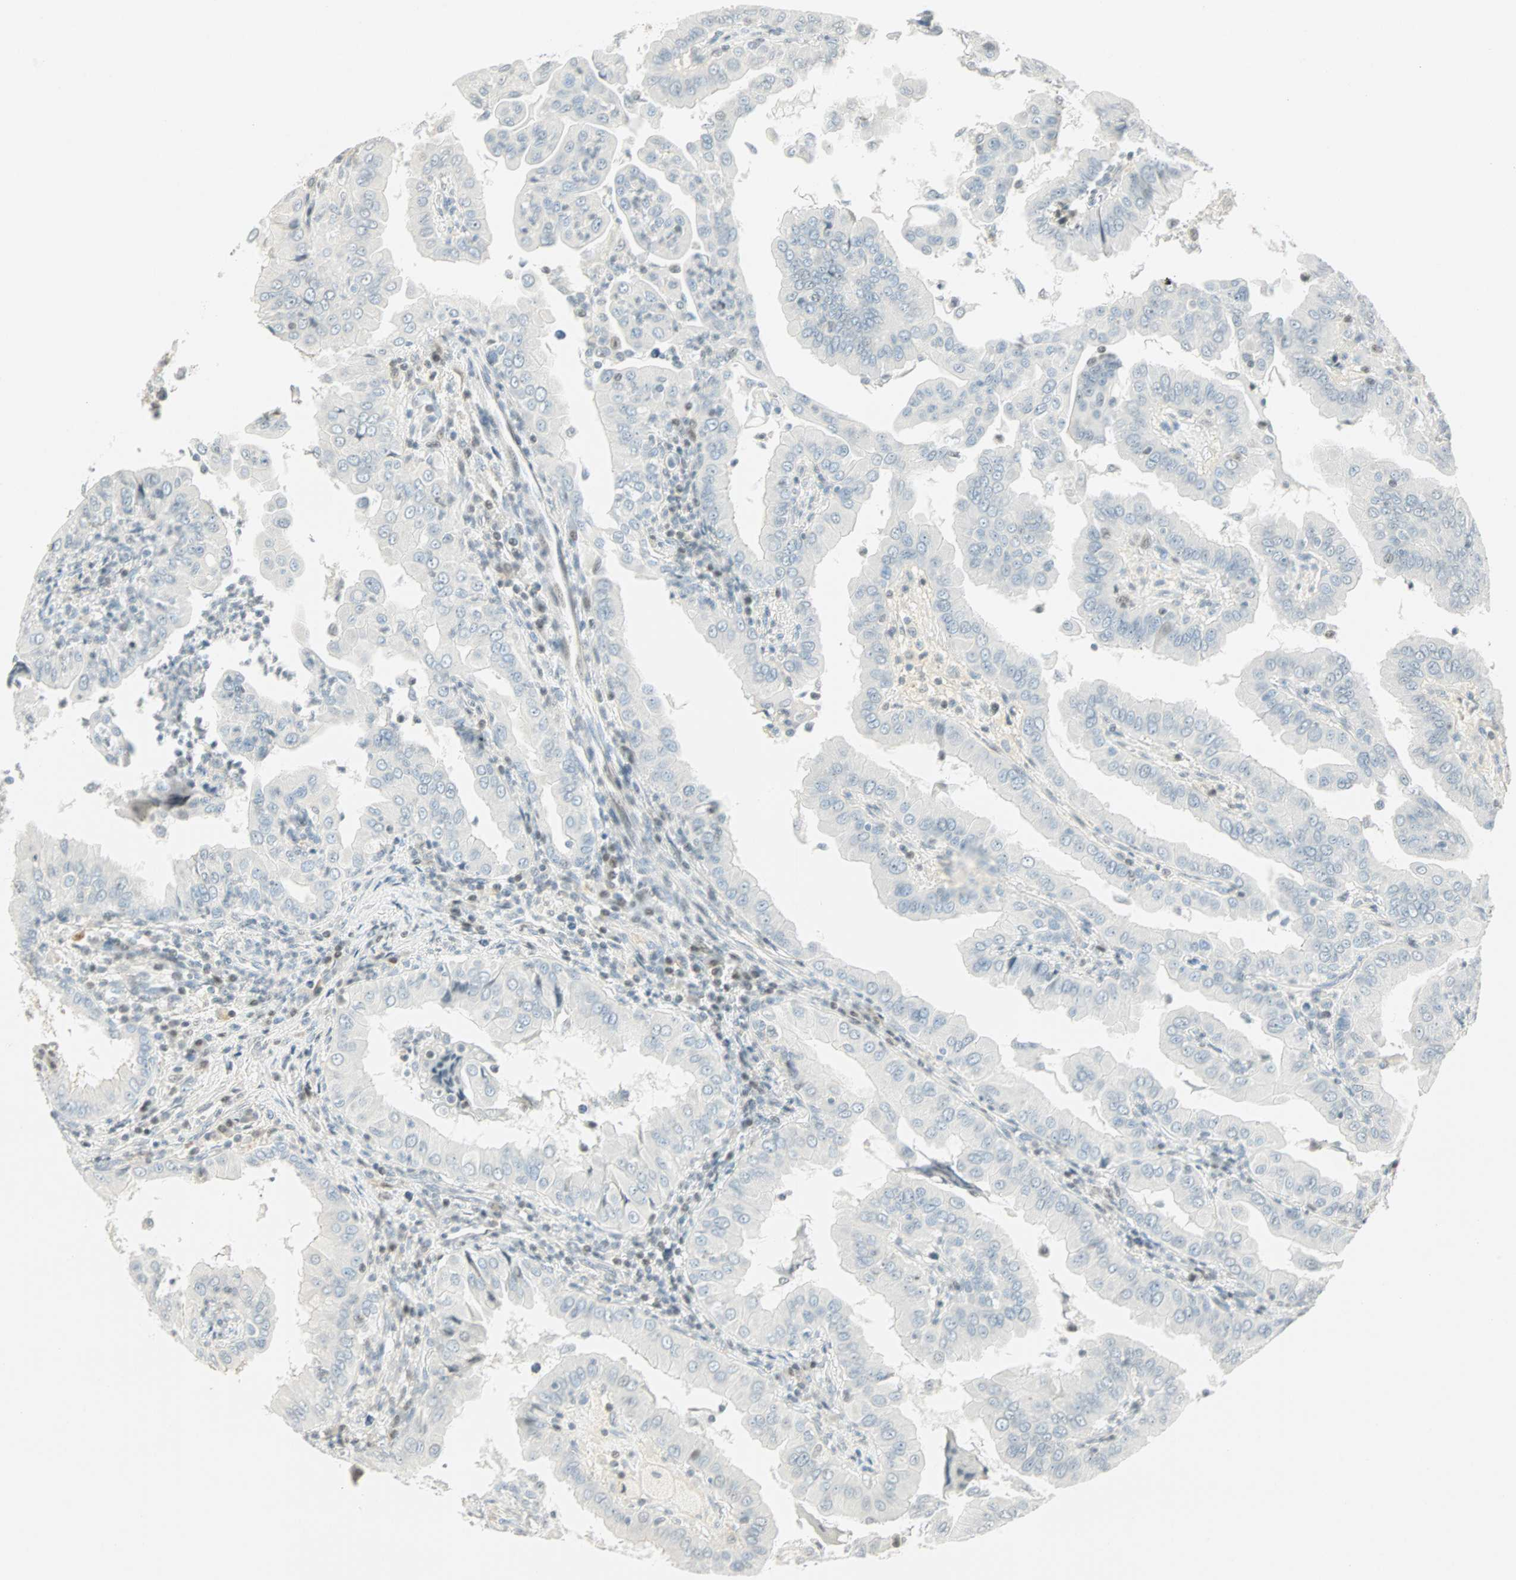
{"staining": {"intensity": "weak", "quantity": "<25%", "location": "nuclear"}, "tissue": "thyroid cancer", "cell_type": "Tumor cells", "image_type": "cancer", "snomed": [{"axis": "morphology", "description": "Papillary adenocarcinoma, NOS"}, {"axis": "topography", "description": "Thyroid gland"}], "caption": "This photomicrograph is of thyroid cancer (papillary adenocarcinoma) stained with immunohistochemistry (IHC) to label a protein in brown with the nuclei are counter-stained blue. There is no expression in tumor cells.", "gene": "SMAD3", "patient": {"sex": "male", "age": 33}}